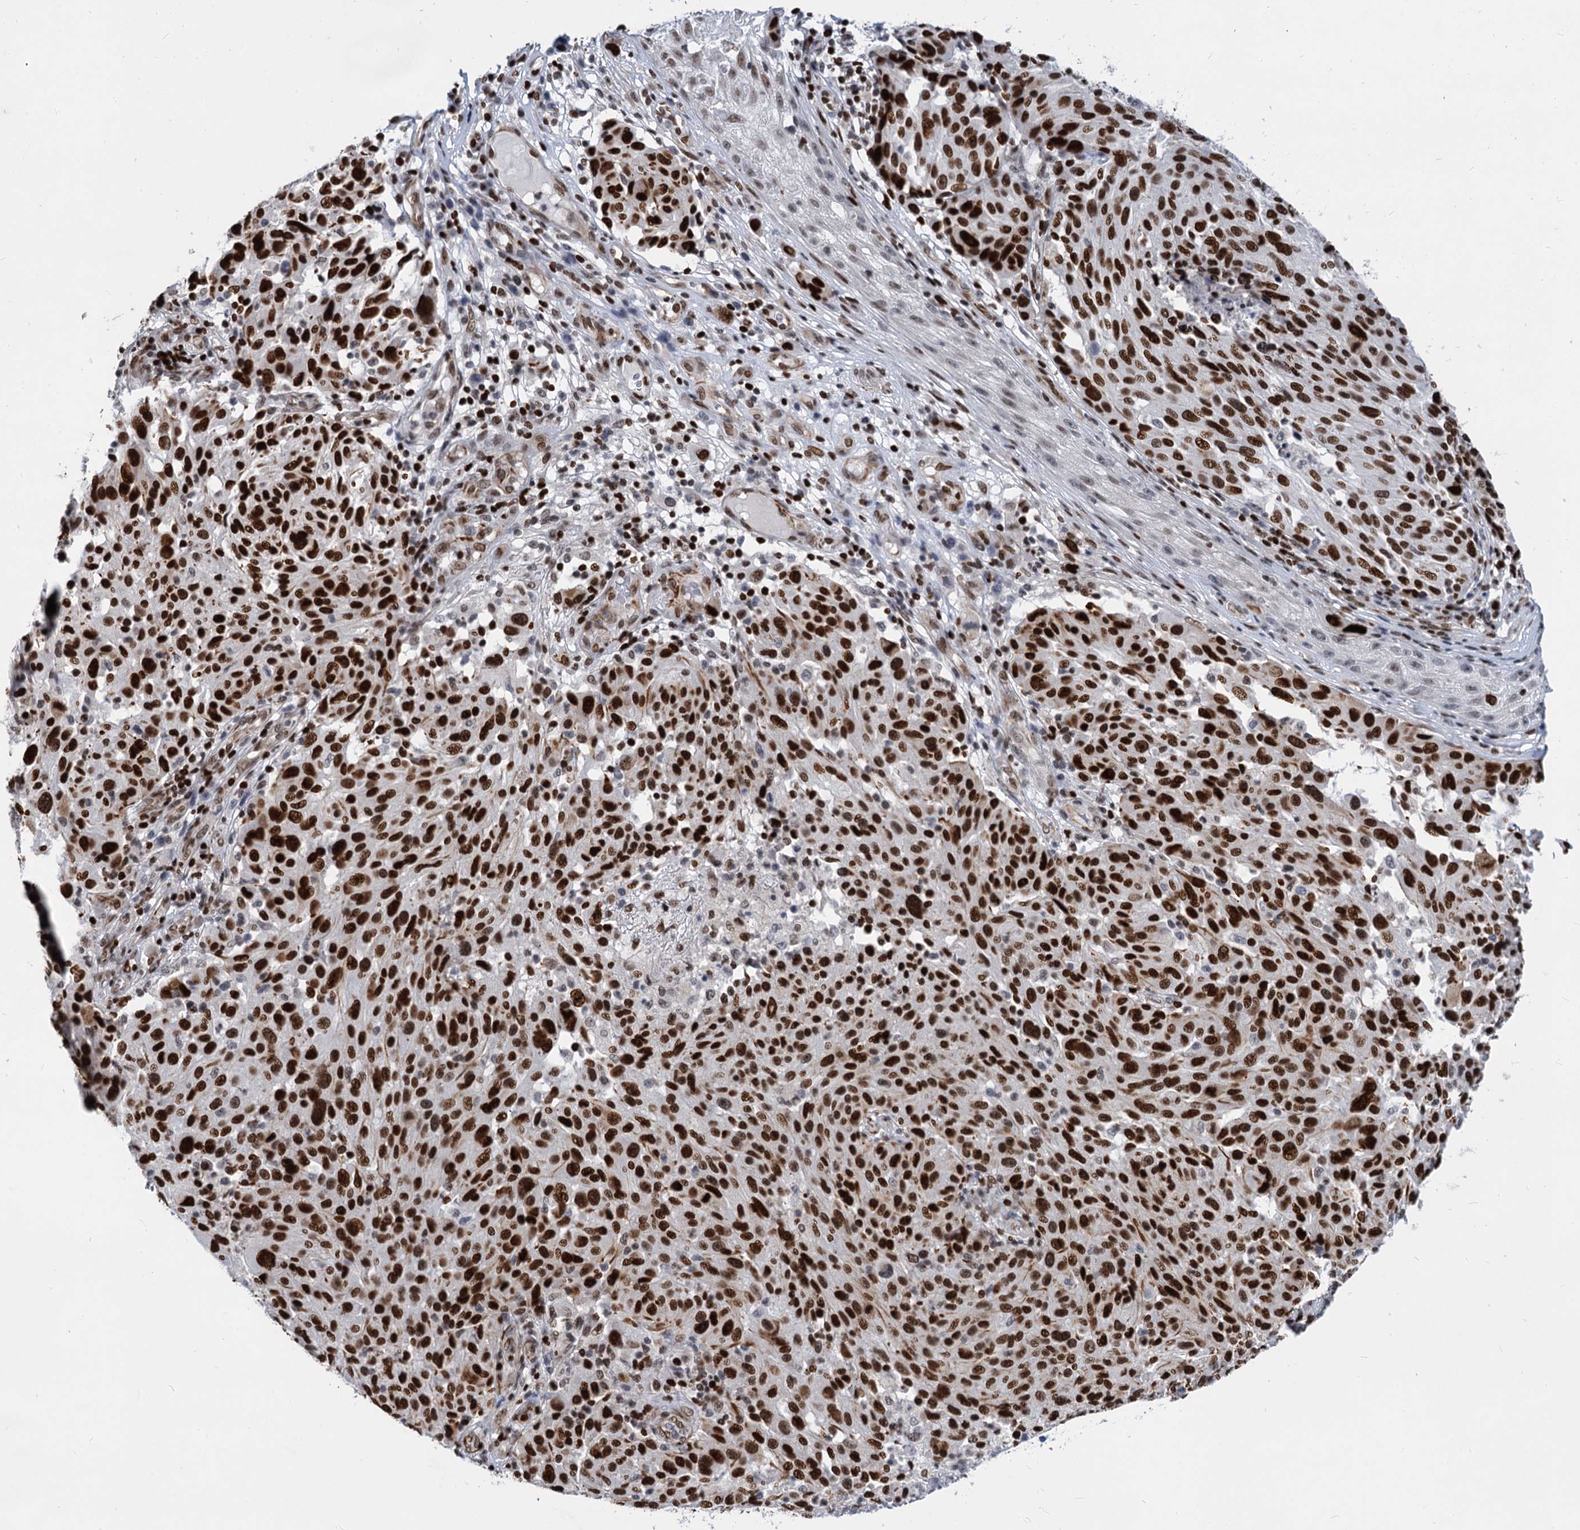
{"staining": {"intensity": "strong", "quantity": ">75%", "location": "nuclear"}, "tissue": "melanoma", "cell_type": "Tumor cells", "image_type": "cancer", "snomed": [{"axis": "morphology", "description": "Malignant melanoma, NOS"}, {"axis": "topography", "description": "Skin"}], "caption": "The image exhibits a brown stain indicating the presence of a protein in the nuclear of tumor cells in malignant melanoma.", "gene": "MECP2", "patient": {"sex": "male", "age": 53}}